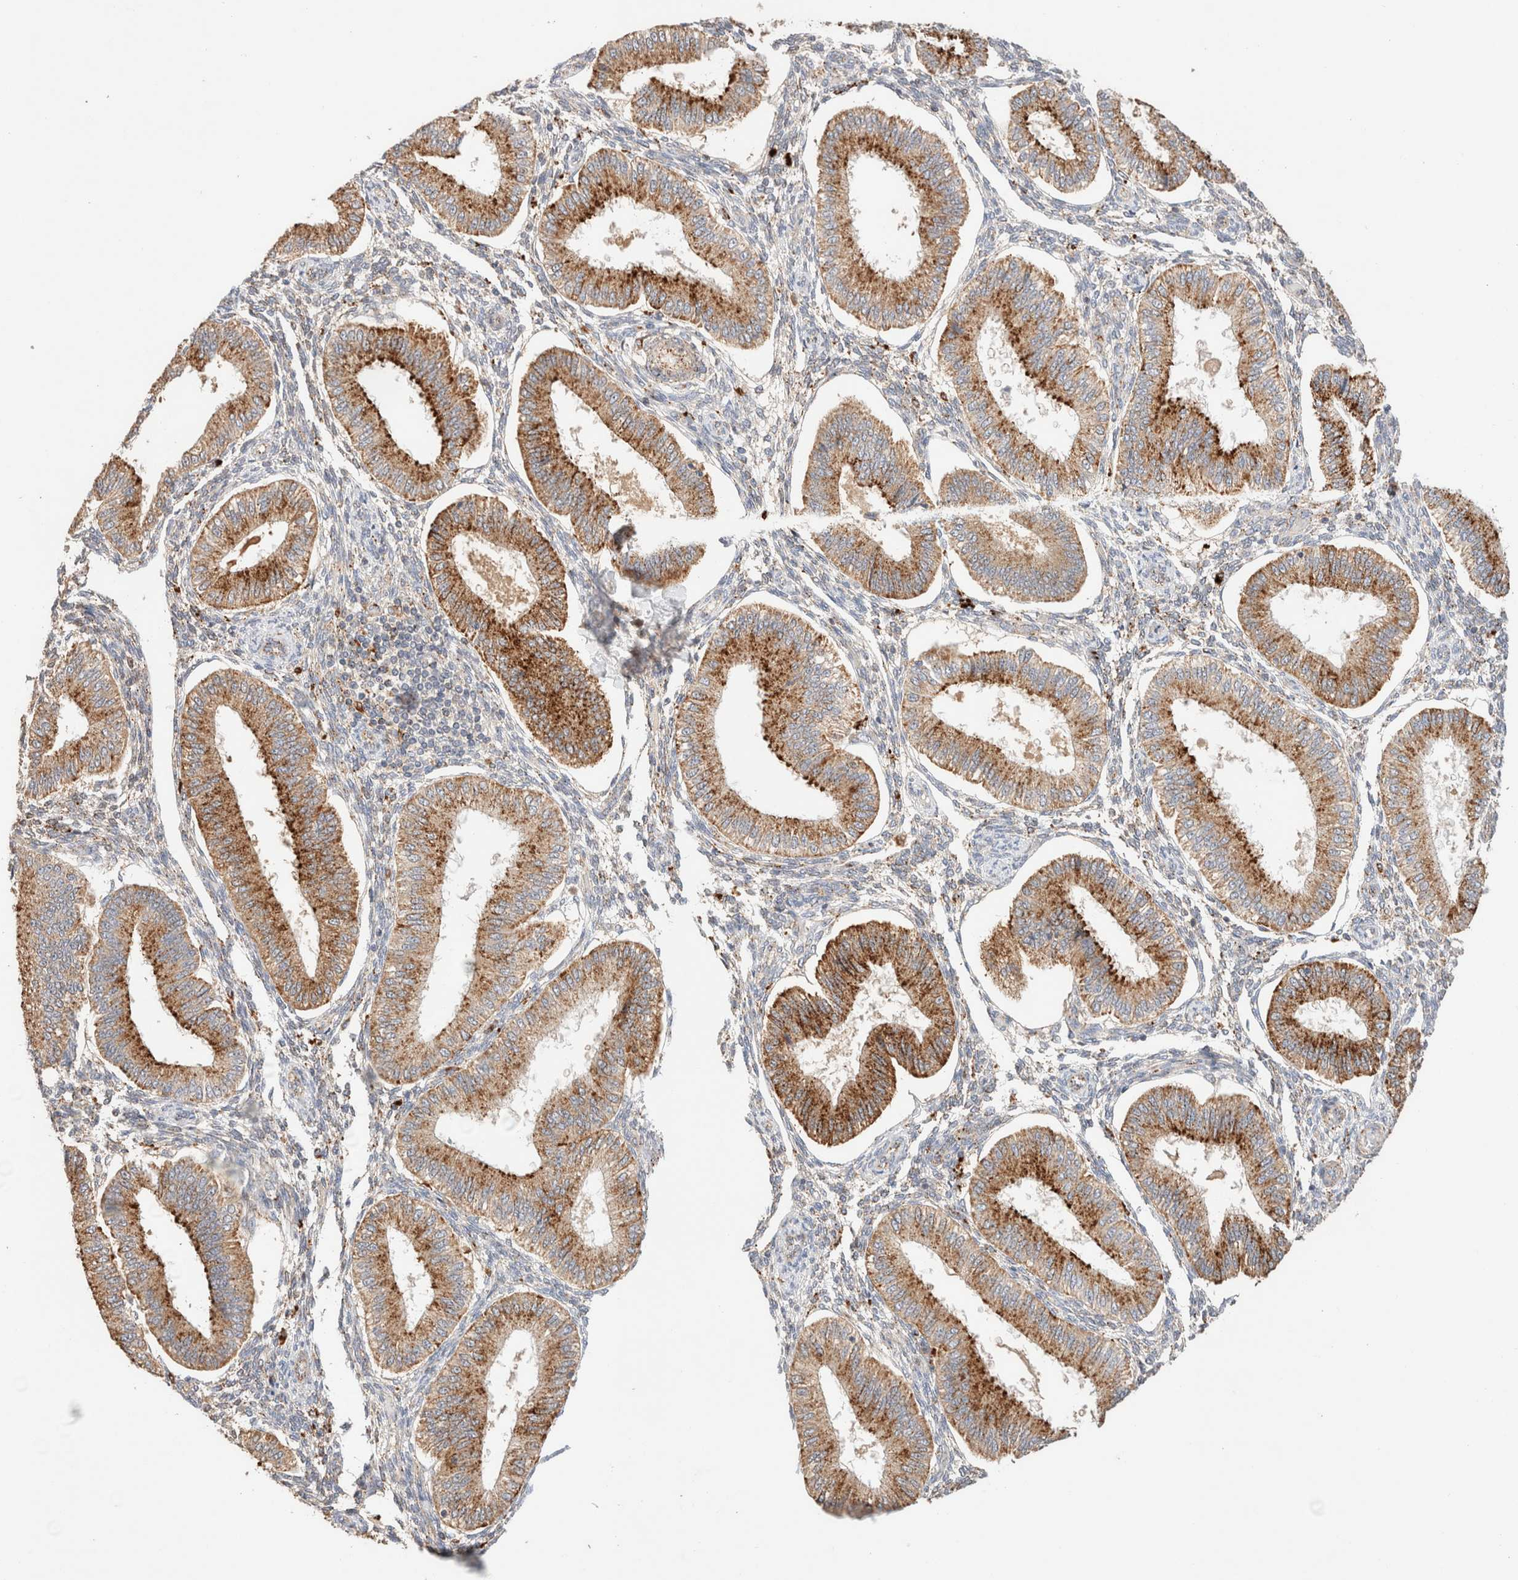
{"staining": {"intensity": "moderate", "quantity": "<25%", "location": "cytoplasmic/membranous"}, "tissue": "endometrium", "cell_type": "Cells in endometrial stroma", "image_type": "normal", "snomed": [{"axis": "morphology", "description": "Normal tissue, NOS"}, {"axis": "topography", "description": "Endometrium"}], "caption": "Benign endometrium was stained to show a protein in brown. There is low levels of moderate cytoplasmic/membranous expression in about <25% of cells in endometrial stroma. The staining is performed using DAB (3,3'-diaminobenzidine) brown chromogen to label protein expression. The nuclei are counter-stained blue using hematoxylin.", "gene": "RABEPK", "patient": {"sex": "female", "age": 39}}